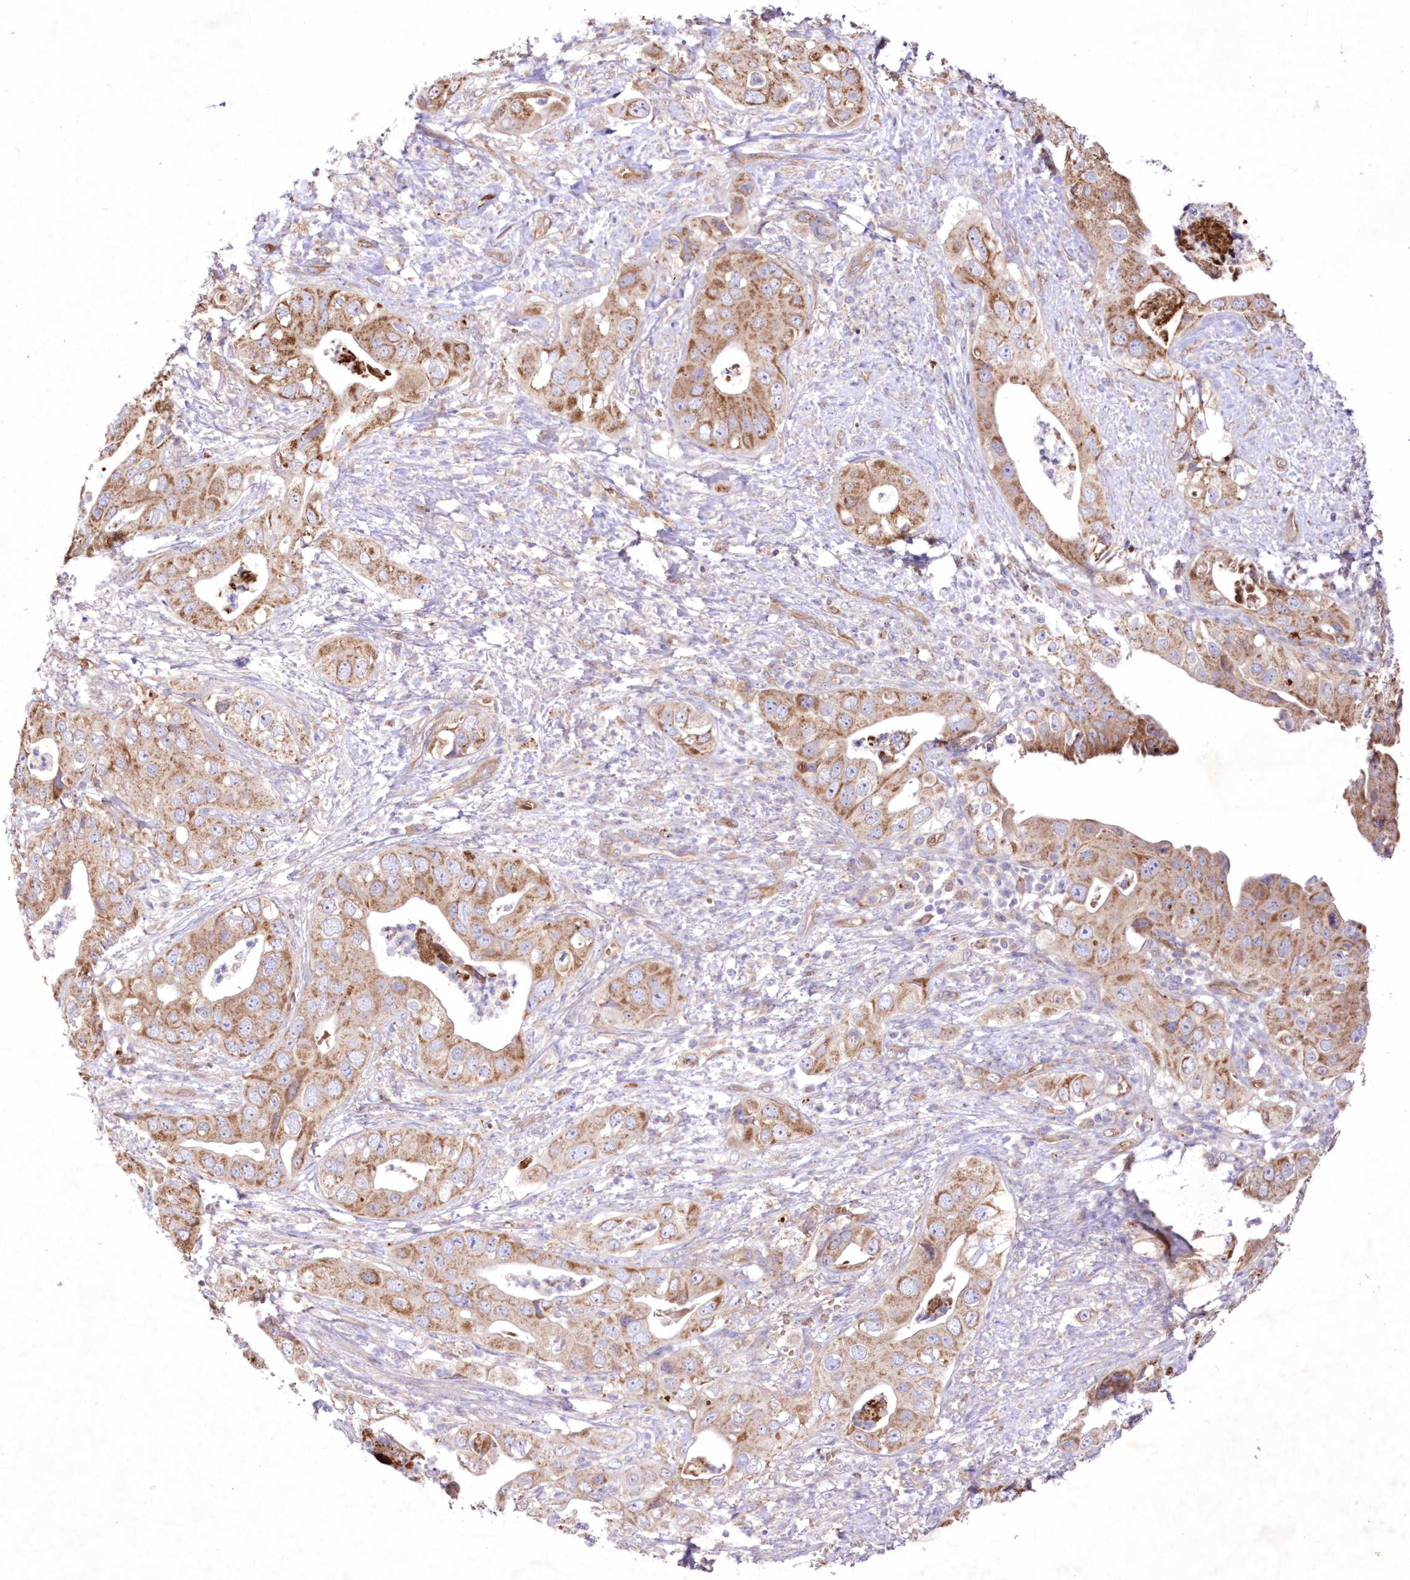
{"staining": {"intensity": "moderate", "quantity": ">75%", "location": "cytoplasmic/membranous"}, "tissue": "pancreatic cancer", "cell_type": "Tumor cells", "image_type": "cancer", "snomed": [{"axis": "morphology", "description": "Adenocarcinoma, NOS"}, {"axis": "topography", "description": "Pancreas"}], "caption": "Adenocarcinoma (pancreatic) stained with a brown dye shows moderate cytoplasmic/membranous positive expression in approximately >75% of tumor cells.", "gene": "FCHO2", "patient": {"sex": "female", "age": 78}}